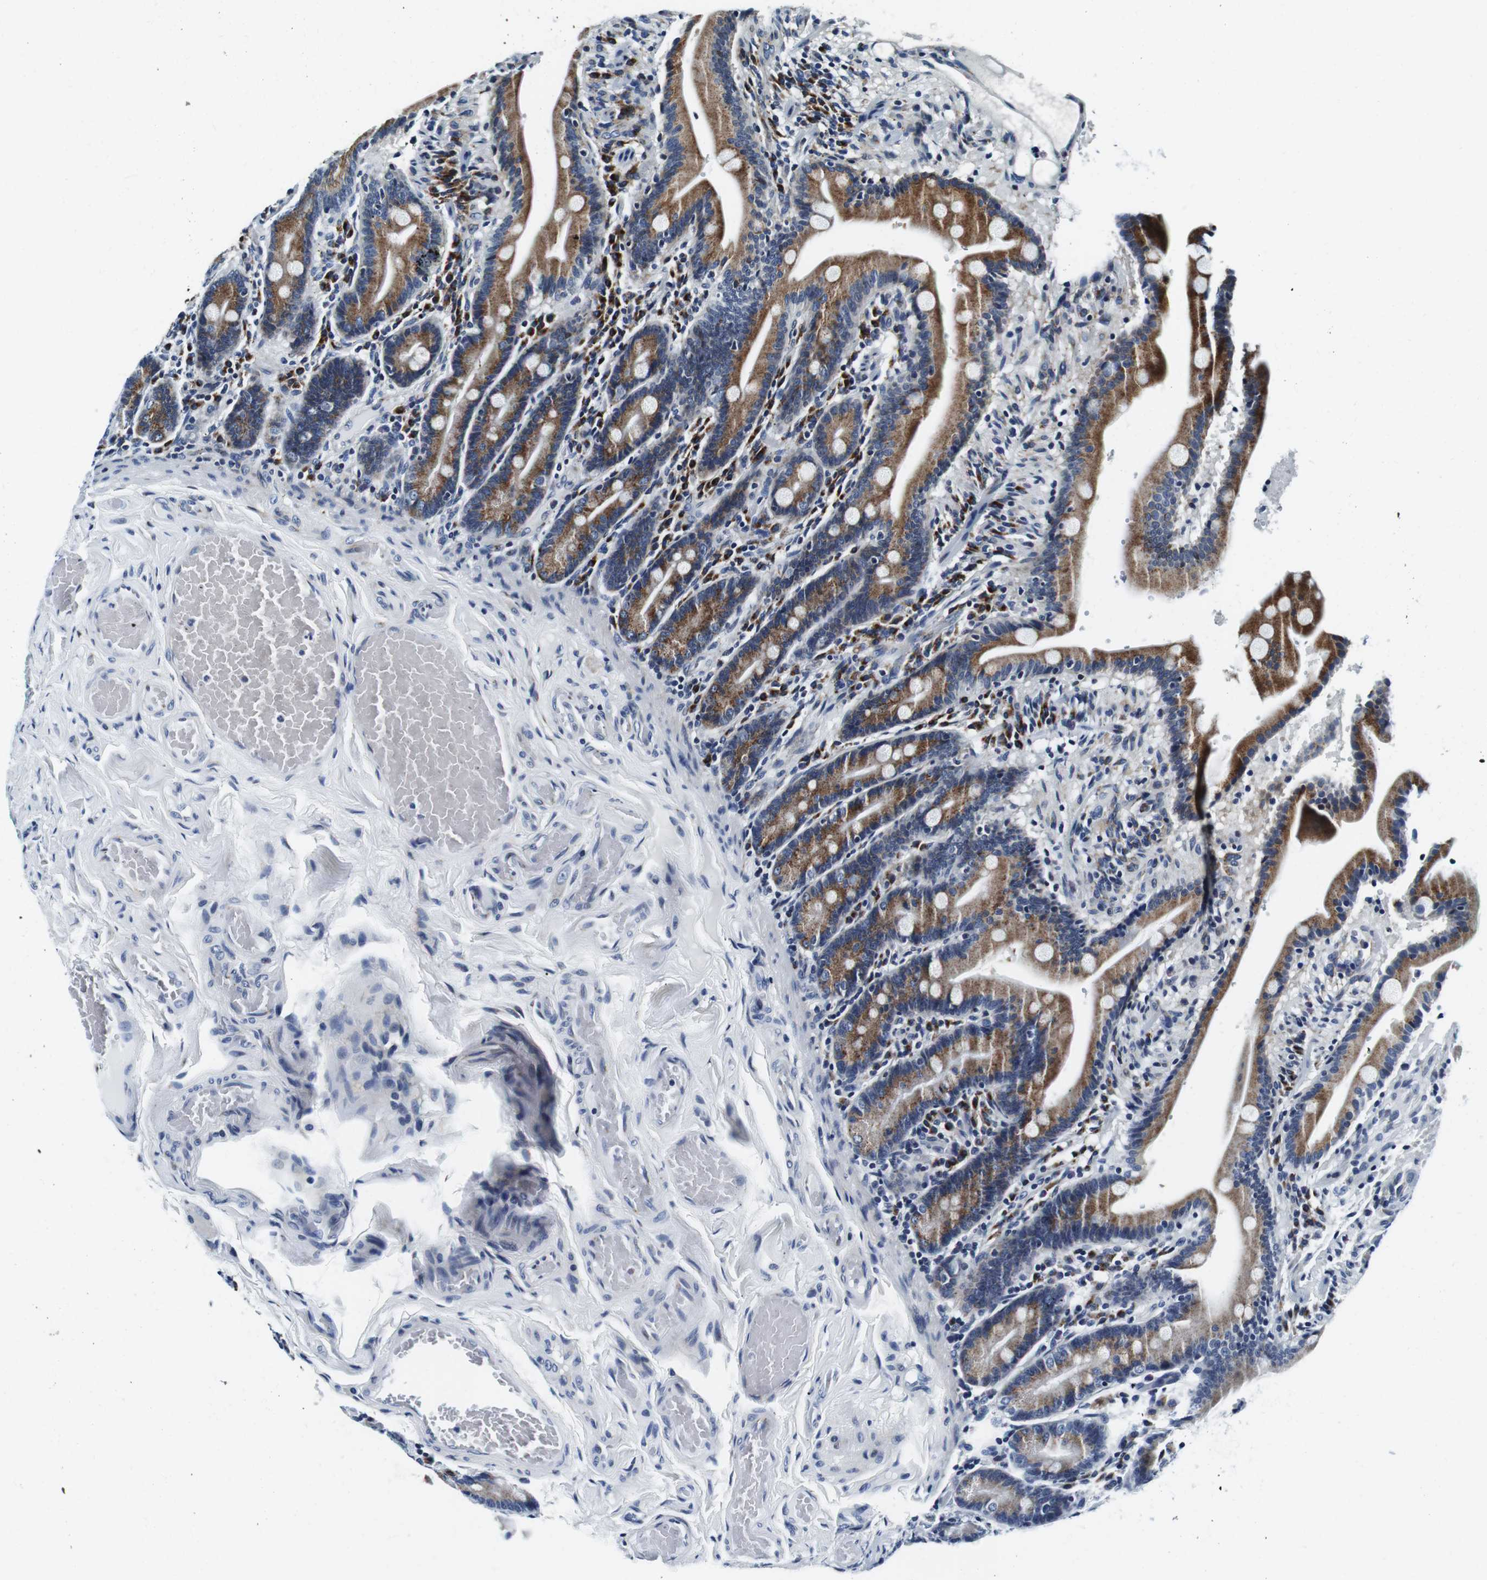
{"staining": {"intensity": "moderate", "quantity": "25%-75%", "location": "cytoplasmic/membranous"}, "tissue": "duodenum", "cell_type": "Glandular cells", "image_type": "normal", "snomed": [{"axis": "morphology", "description": "Normal tissue, NOS"}, {"axis": "topography", "description": "Duodenum"}], "caption": "A histopathology image of duodenum stained for a protein reveals moderate cytoplasmic/membranous brown staining in glandular cells. (Brightfield microscopy of DAB IHC at high magnification).", "gene": "FAR2", "patient": {"sex": "male", "age": 54}}